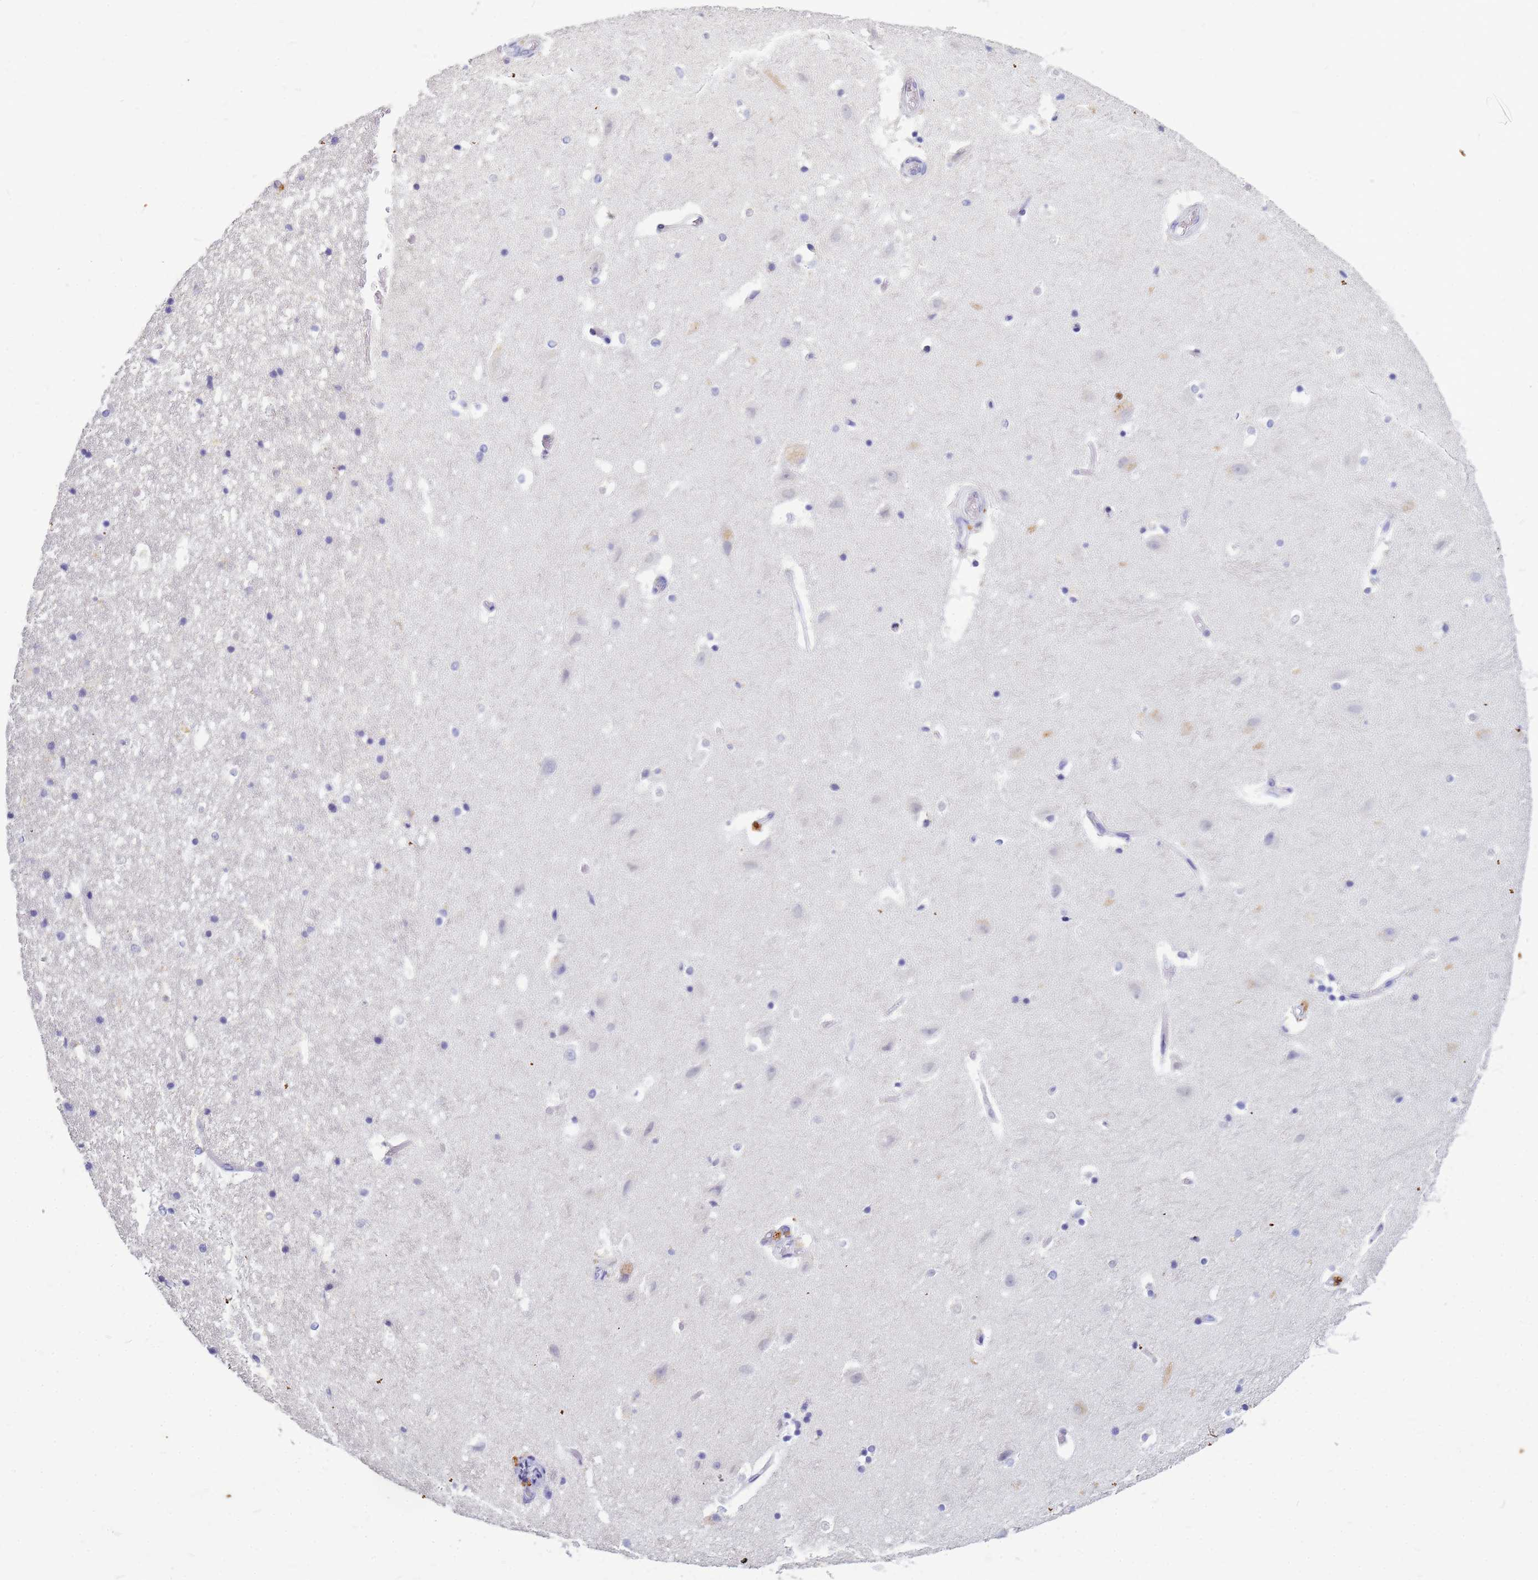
{"staining": {"intensity": "negative", "quantity": "none", "location": "none"}, "tissue": "hippocampus", "cell_type": "Glial cells", "image_type": "normal", "snomed": [{"axis": "morphology", "description": "Normal tissue, NOS"}, {"axis": "topography", "description": "Hippocampus"}], "caption": "An immunohistochemistry (IHC) photomicrograph of unremarkable hippocampus is shown. There is no staining in glial cells of hippocampus. (DAB (3,3'-diaminobenzidine) immunohistochemistry with hematoxylin counter stain).", "gene": "B3GNT8", "patient": {"sex": "female", "age": 52}}